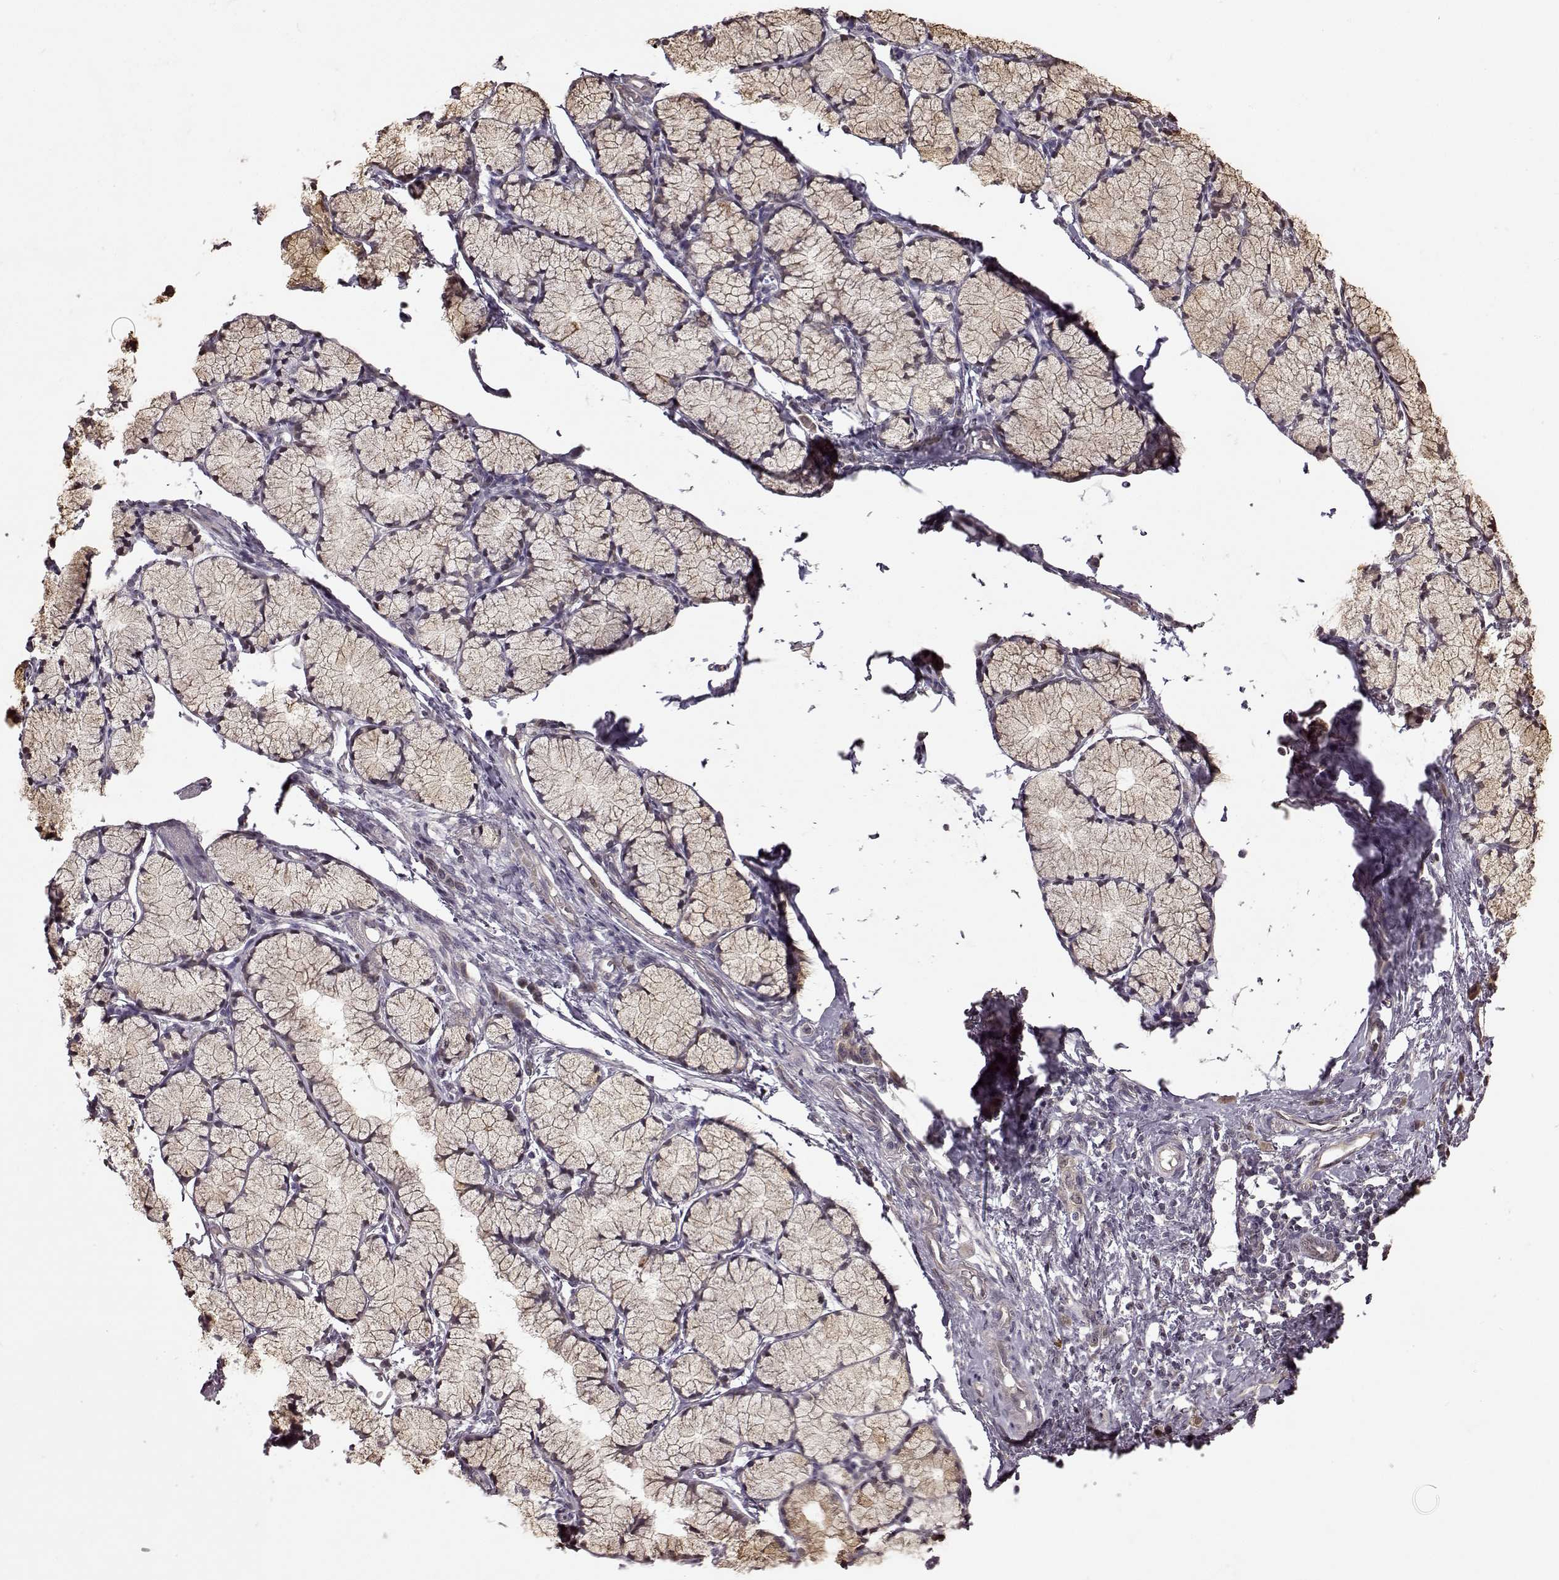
{"staining": {"intensity": "weak", "quantity": ">75%", "location": "cytoplasmic/membranous"}, "tissue": "stomach cancer", "cell_type": "Tumor cells", "image_type": "cancer", "snomed": [{"axis": "morphology", "description": "Adenocarcinoma, NOS"}, {"axis": "topography", "description": "Stomach"}], "caption": "The immunohistochemical stain shows weak cytoplasmic/membranous positivity in tumor cells of stomach cancer tissue. The protein is stained brown, and the nuclei are stained in blue (DAB IHC with brightfield microscopy, high magnification).", "gene": "CRB1", "patient": {"sex": "male", "age": 47}}